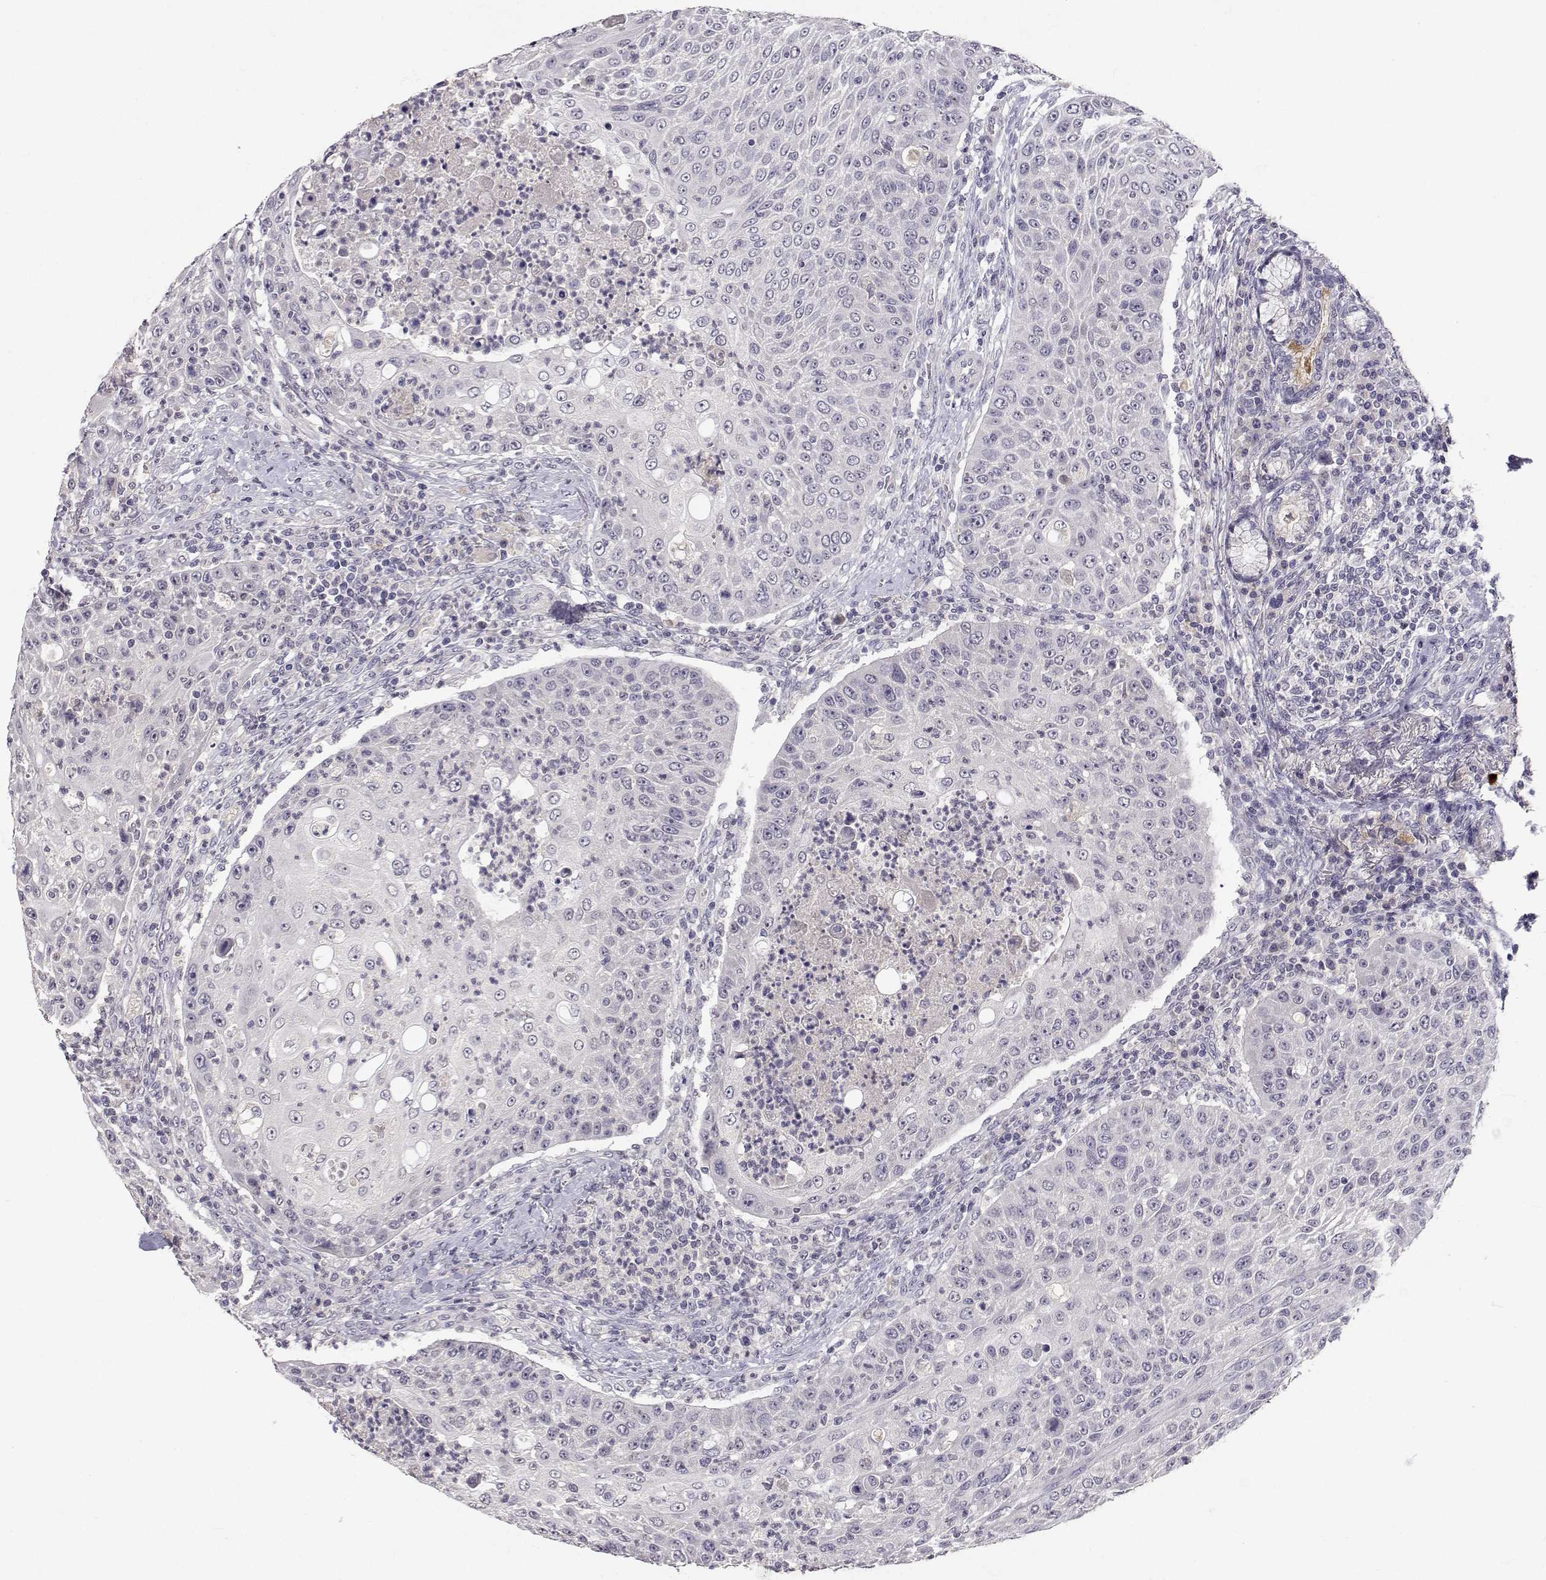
{"staining": {"intensity": "negative", "quantity": "none", "location": "none"}, "tissue": "head and neck cancer", "cell_type": "Tumor cells", "image_type": "cancer", "snomed": [{"axis": "morphology", "description": "Squamous cell carcinoma, NOS"}, {"axis": "topography", "description": "Head-Neck"}], "caption": "The image exhibits no staining of tumor cells in head and neck cancer (squamous cell carcinoma).", "gene": "SLC6A3", "patient": {"sex": "male", "age": 69}}